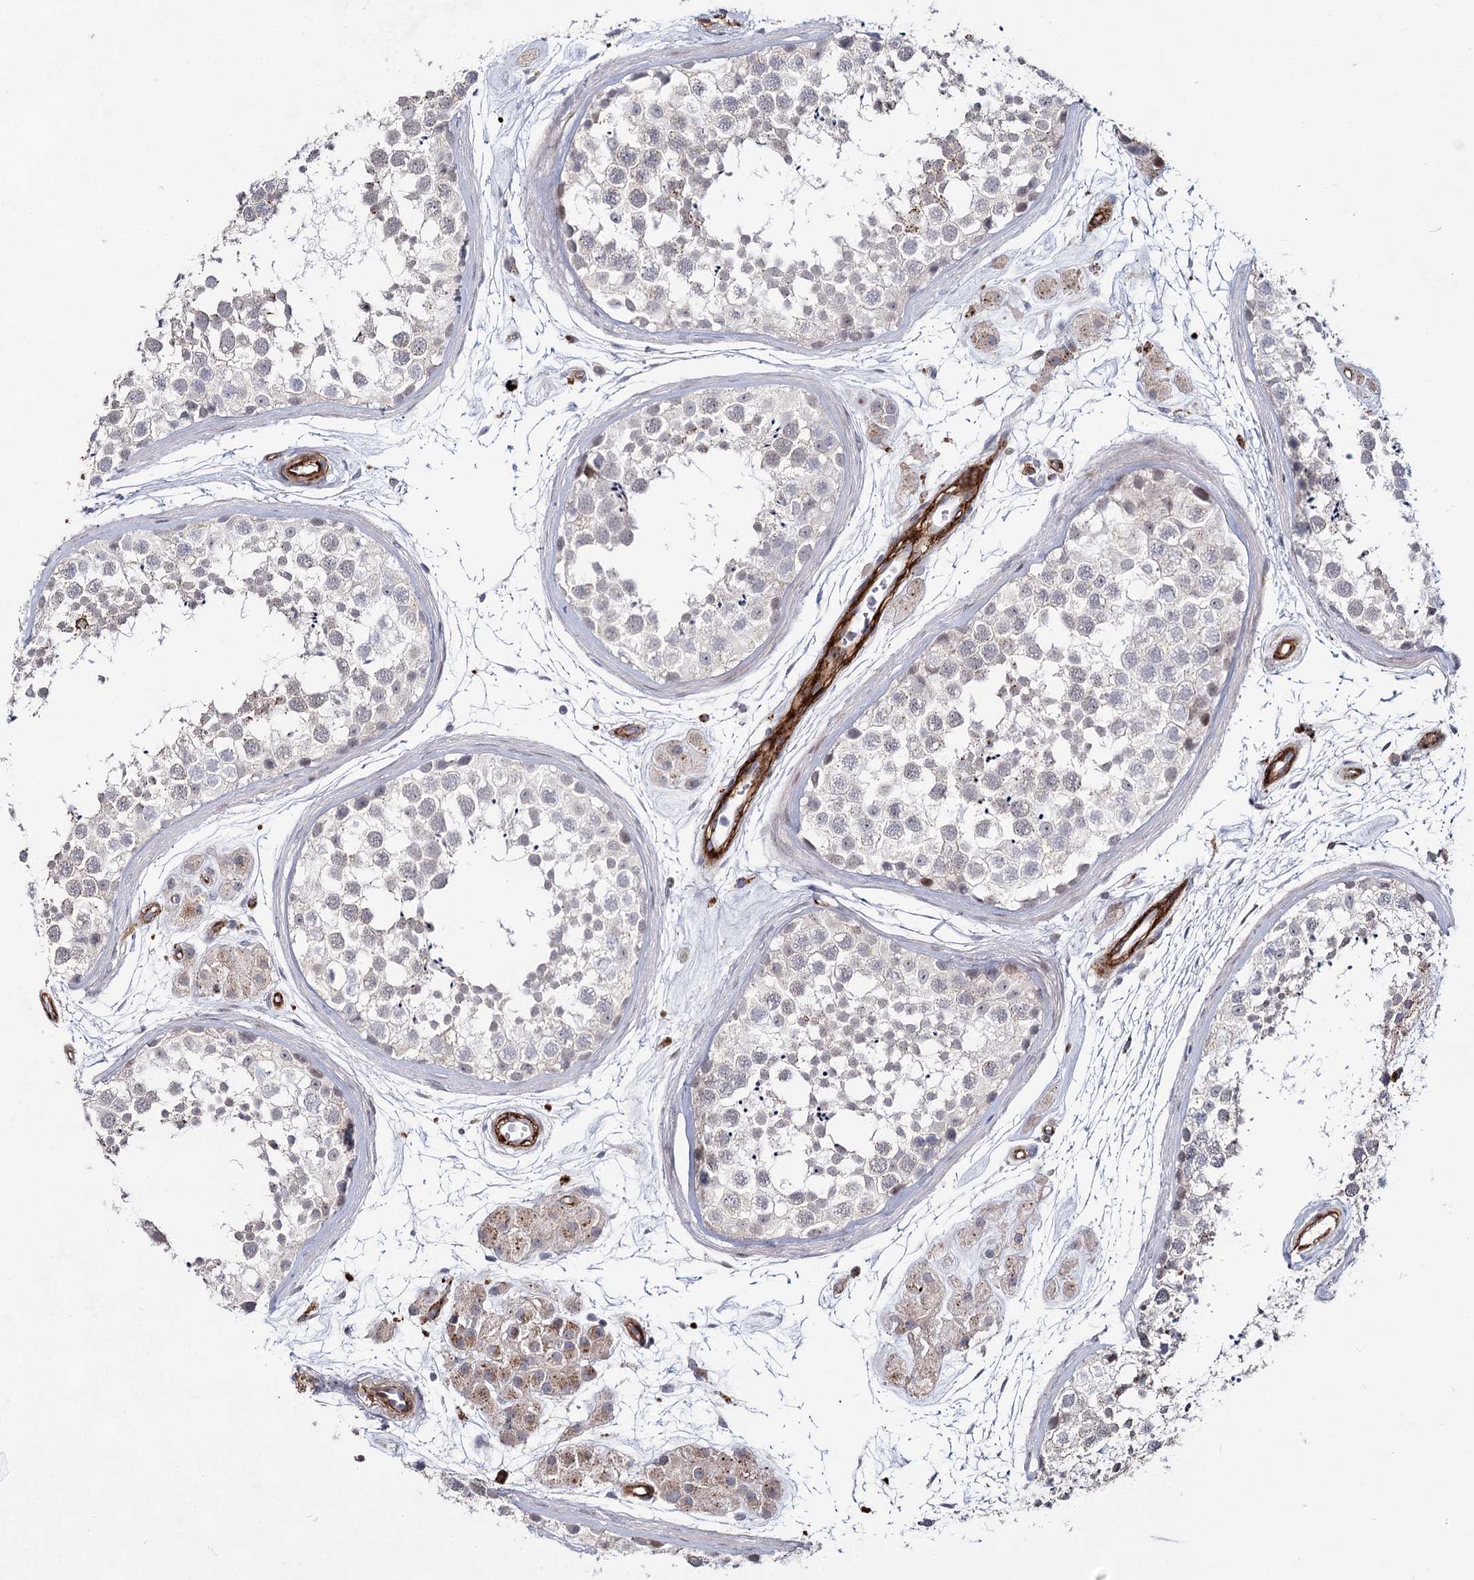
{"staining": {"intensity": "negative", "quantity": "none", "location": "none"}, "tissue": "testis", "cell_type": "Cells in seminiferous ducts", "image_type": "normal", "snomed": [{"axis": "morphology", "description": "Normal tissue, NOS"}, {"axis": "topography", "description": "Testis"}], "caption": "High power microscopy histopathology image of an IHC micrograph of unremarkable testis, revealing no significant staining in cells in seminiferous ducts.", "gene": "ATL2", "patient": {"sex": "male", "age": 56}}